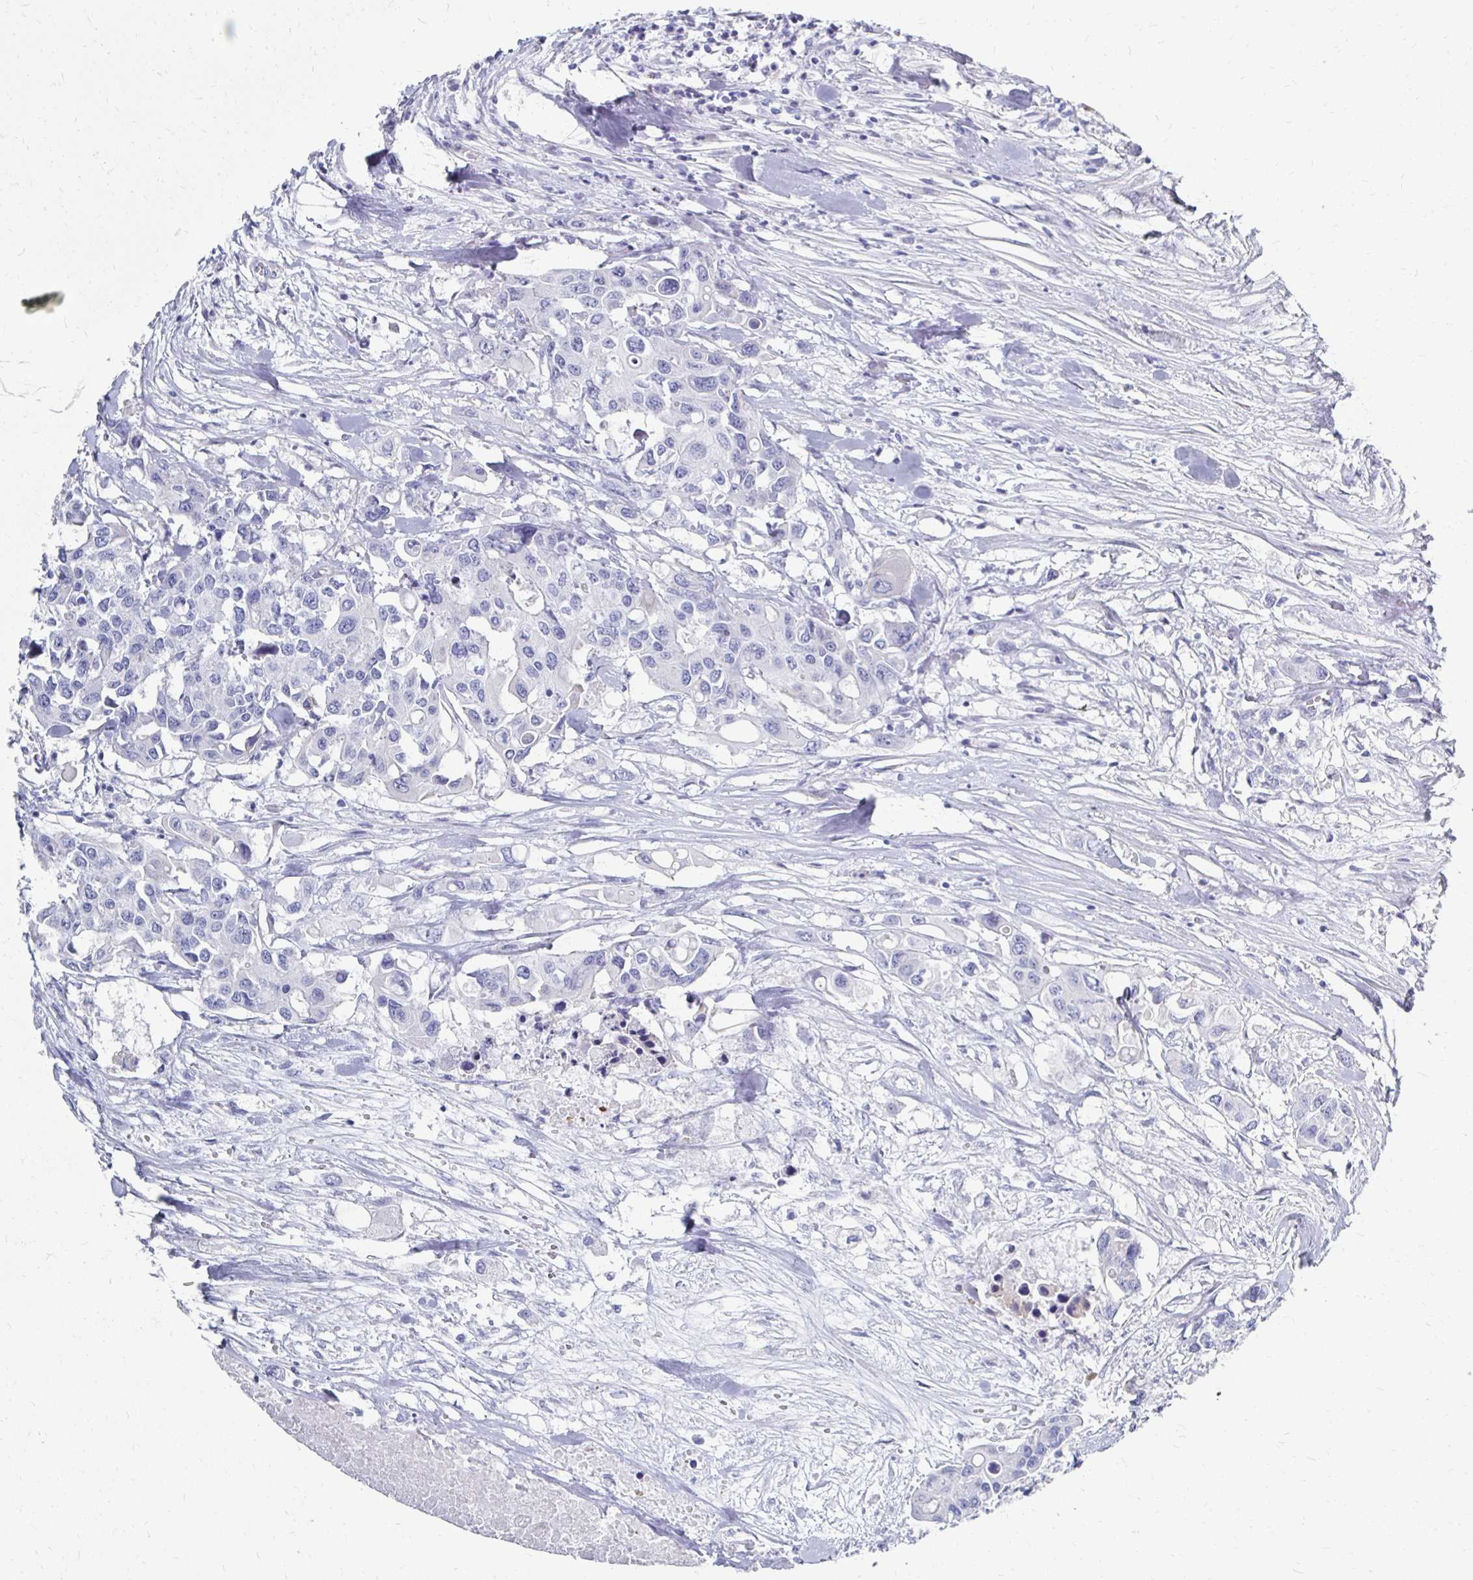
{"staining": {"intensity": "negative", "quantity": "none", "location": "none"}, "tissue": "colorectal cancer", "cell_type": "Tumor cells", "image_type": "cancer", "snomed": [{"axis": "morphology", "description": "Adenocarcinoma, NOS"}, {"axis": "topography", "description": "Colon"}], "caption": "The immunohistochemistry histopathology image has no significant staining in tumor cells of colorectal adenocarcinoma tissue. (DAB (3,3'-diaminobenzidine) immunohistochemistry (IHC) visualized using brightfield microscopy, high magnification).", "gene": "SYCP3", "patient": {"sex": "male", "age": 77}}